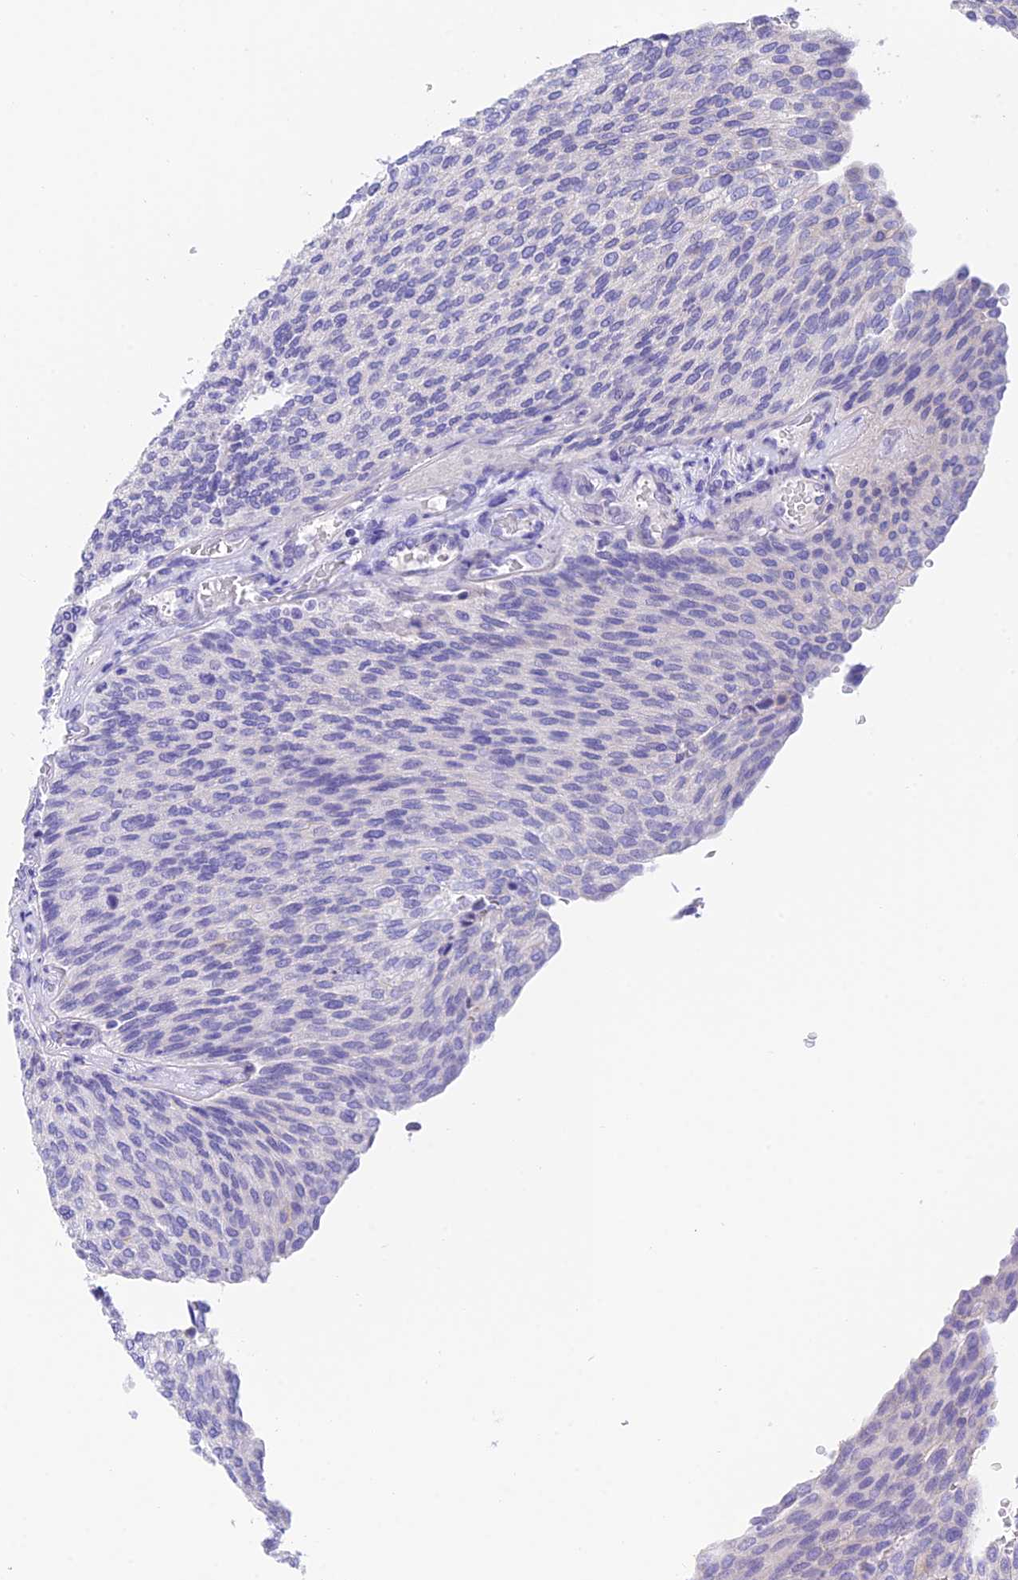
{"staining": {"intensity": "negative", "quantity": "none", "location": "none"}, "tissue": "urothelial cancer", "cell_type": "Tumor cells", "image_type": "cancer", "snomed": [{"axis": "morphology", "description": "Urothelial carcinoma, Low grade"}, {"axis": "topography", "description": "Urinary bladder"}], "caption": "Tumor cells show no significant protein expression in urothelial cancer. (DAB immunohistochemistry with hematoxylin counter stain).", "gene": "C17orf67", "patient": {"sex": "female", "age": 79}}